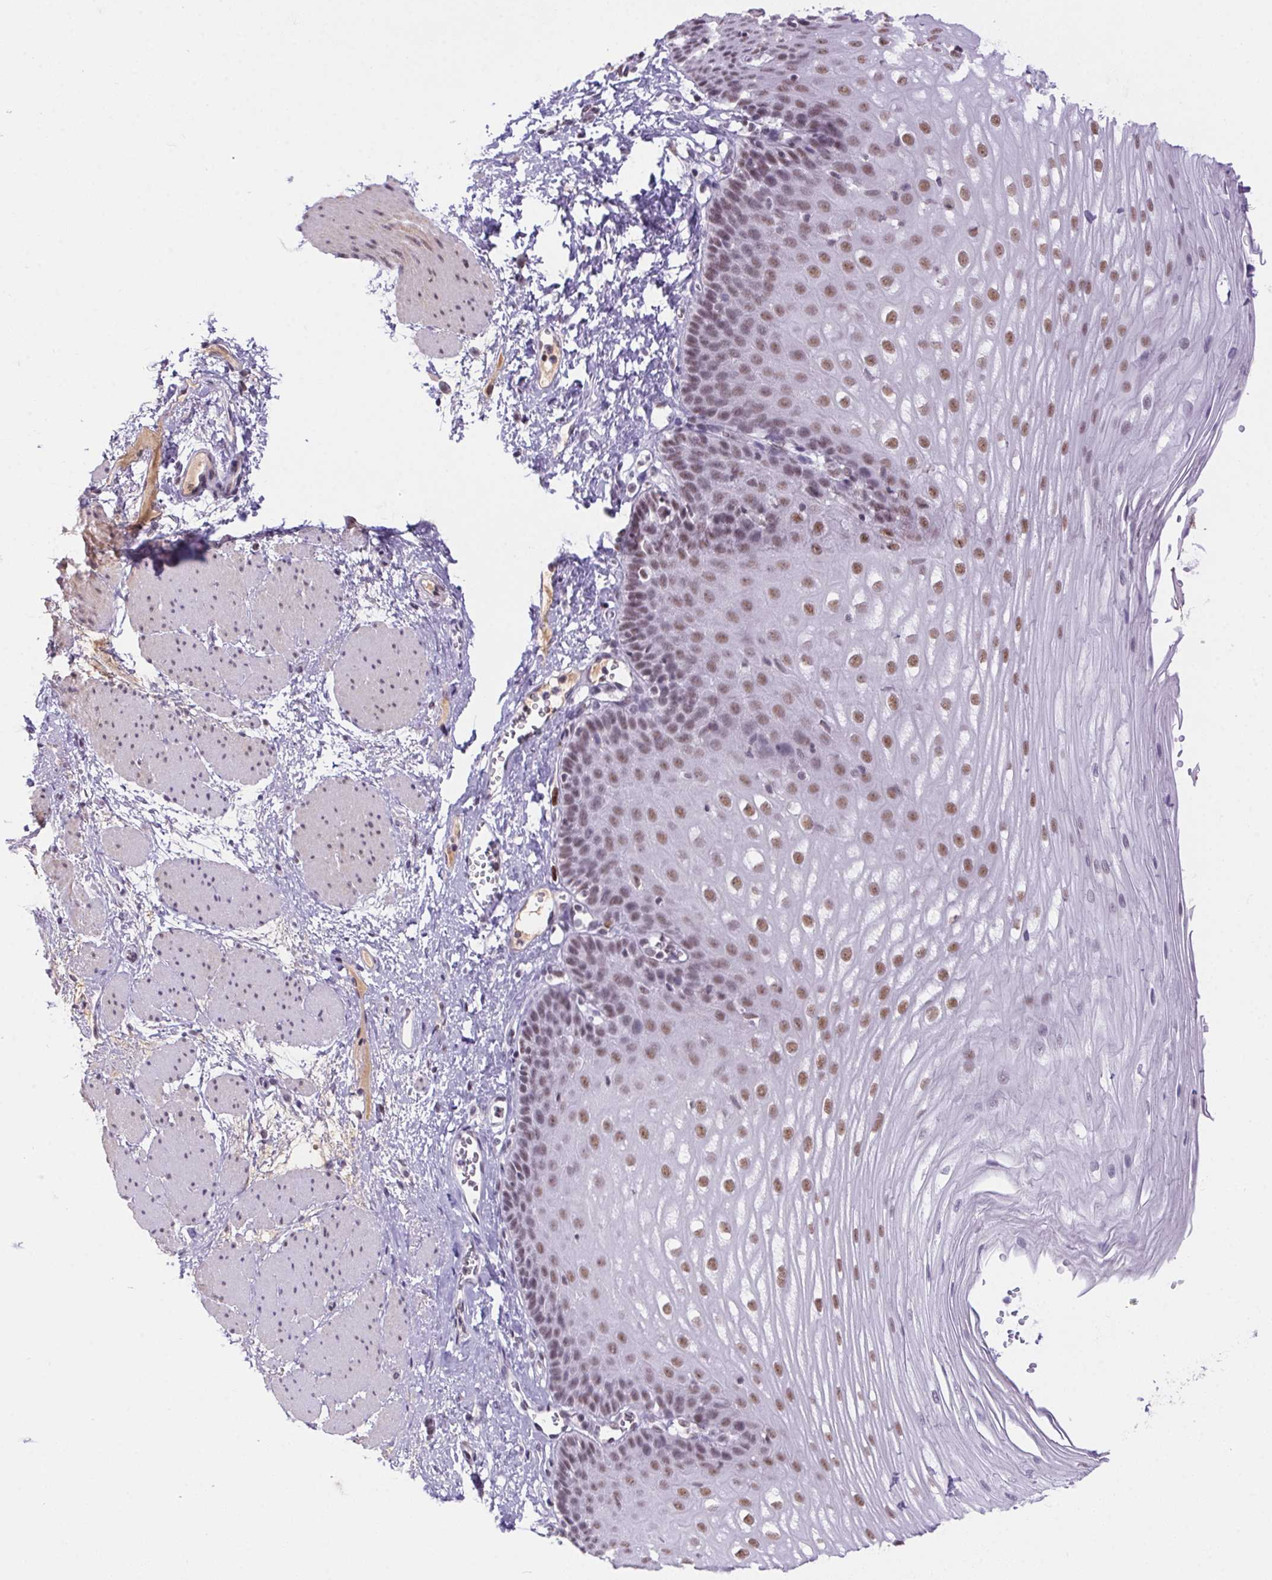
{"staining": {"intensity": "moderate", "quantity": ">75%", "location": "nuclear"}, "tissue": "esophagus", "cell_type": "Squamous epithelial cells", "image_type": "normal", "snomed": [{"axis": "morphology", "description": "Normal tissue, NOS"}, {"axis": "topography", "description": "Esophagus"}], "caption": "There is medium levels of moderate nuclear staining in squamous epithelial cells of unremarkable esophagus, as demonstrated by immunohistochemical staining (brown color).", "gene": "DDX17", "patient": {"sex": "male", "age": 62}}